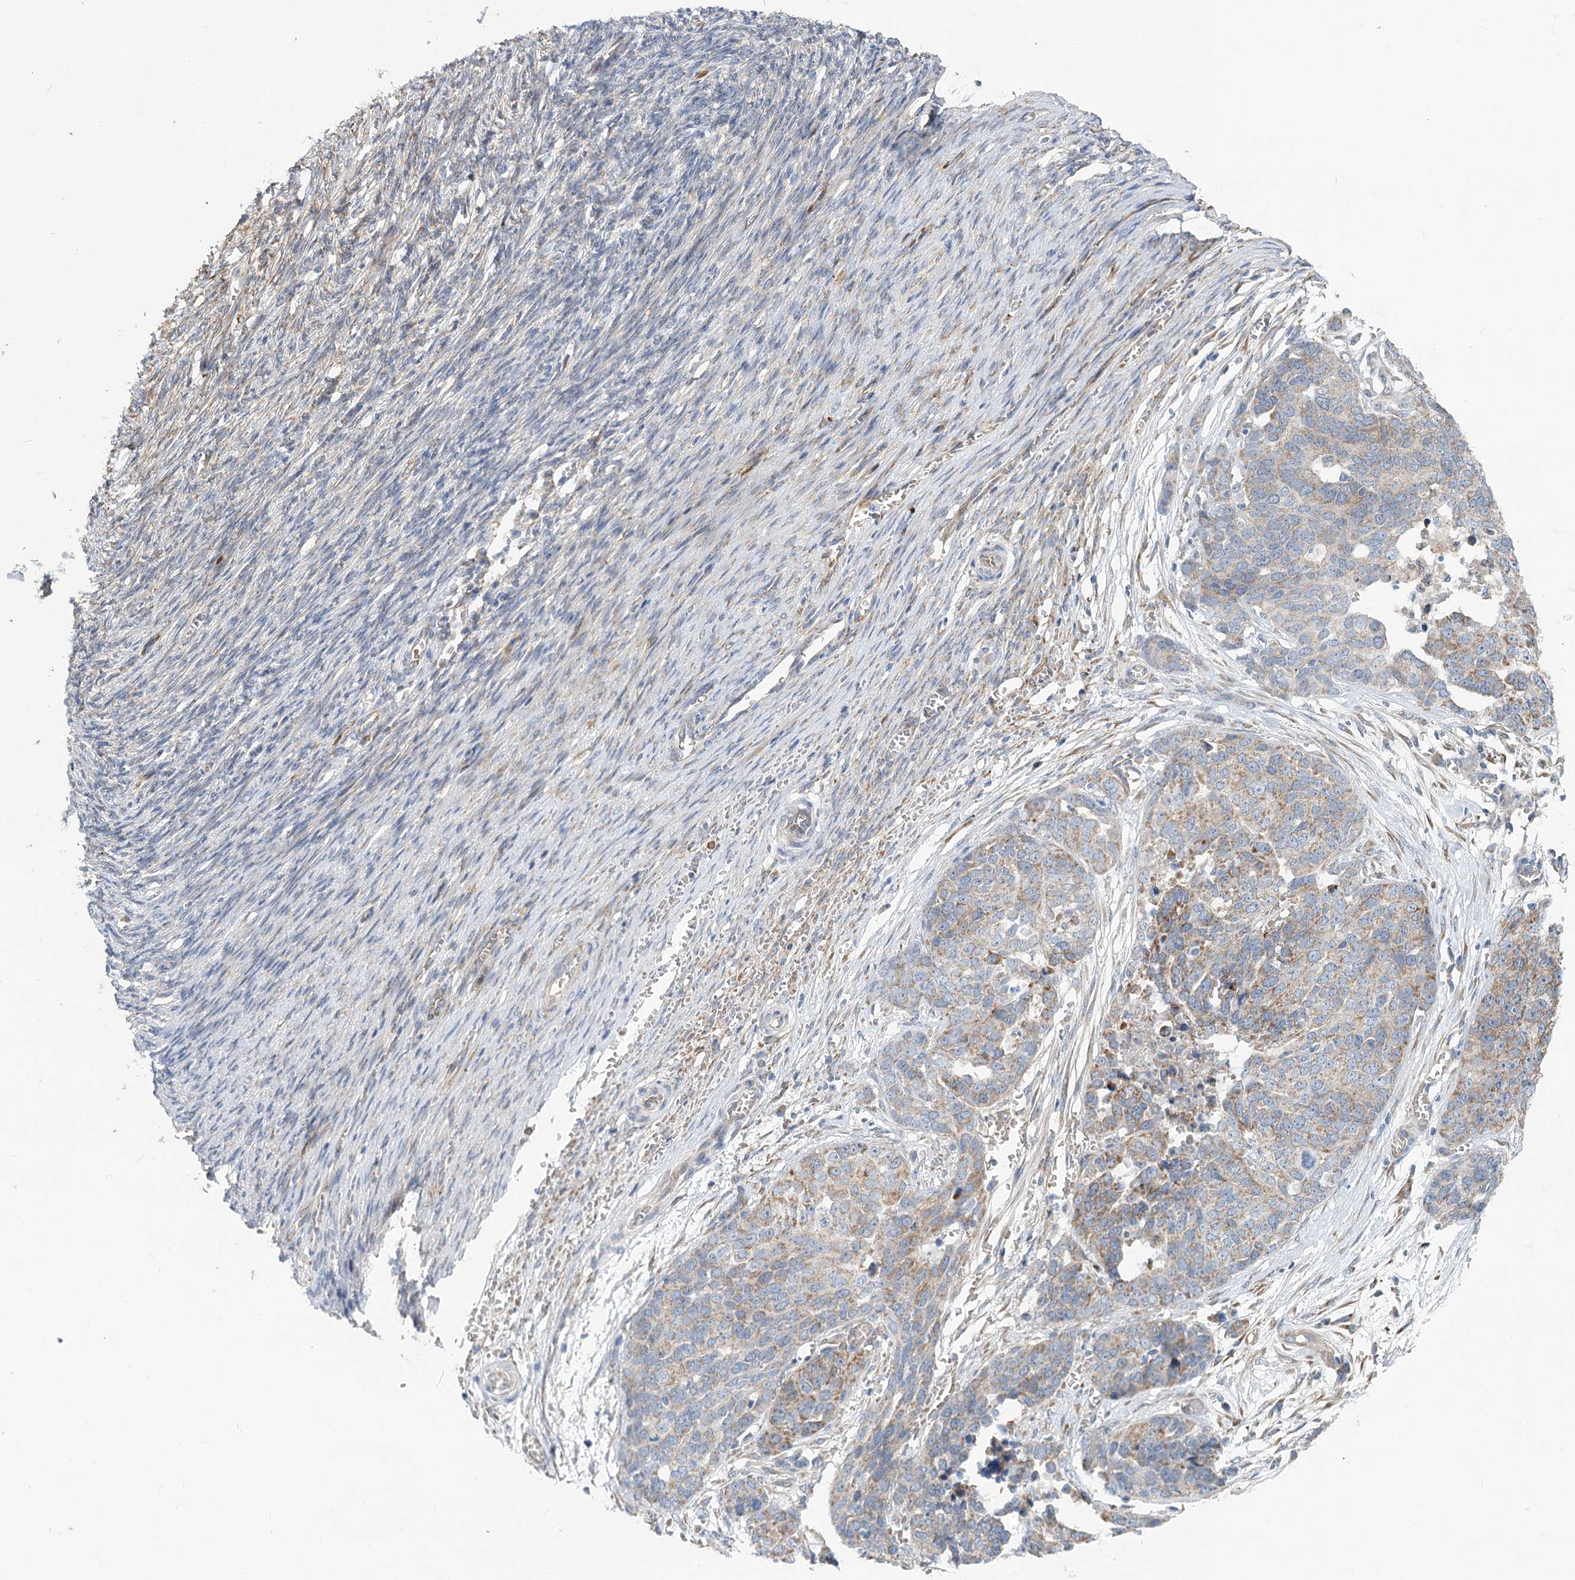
{"staining": {"intensity": "weak", "quantity": ">75%", "location": "cytoplasmic/membranous"}, "tissue": "ovarian cancer", "cell_type": "Tumor cells", "image_type": "cancer", "snomed": [{"axis": "morphology", "description": "Cystadenocarcinoma, serous, NOS"}, {"axis": "topography", "description": "Ovary"}], "caption": "Ovarian cancer (serous cystadenocarcinoma) was stained to show a protein in brown. There is low levels of weak cytoplasmic/membranous staining in about >75% of tumor cells. (IHC, brightfield microscopy, high magnification).", "gene": "CIB4", "patient": {"sex": "female", "age": 44}}